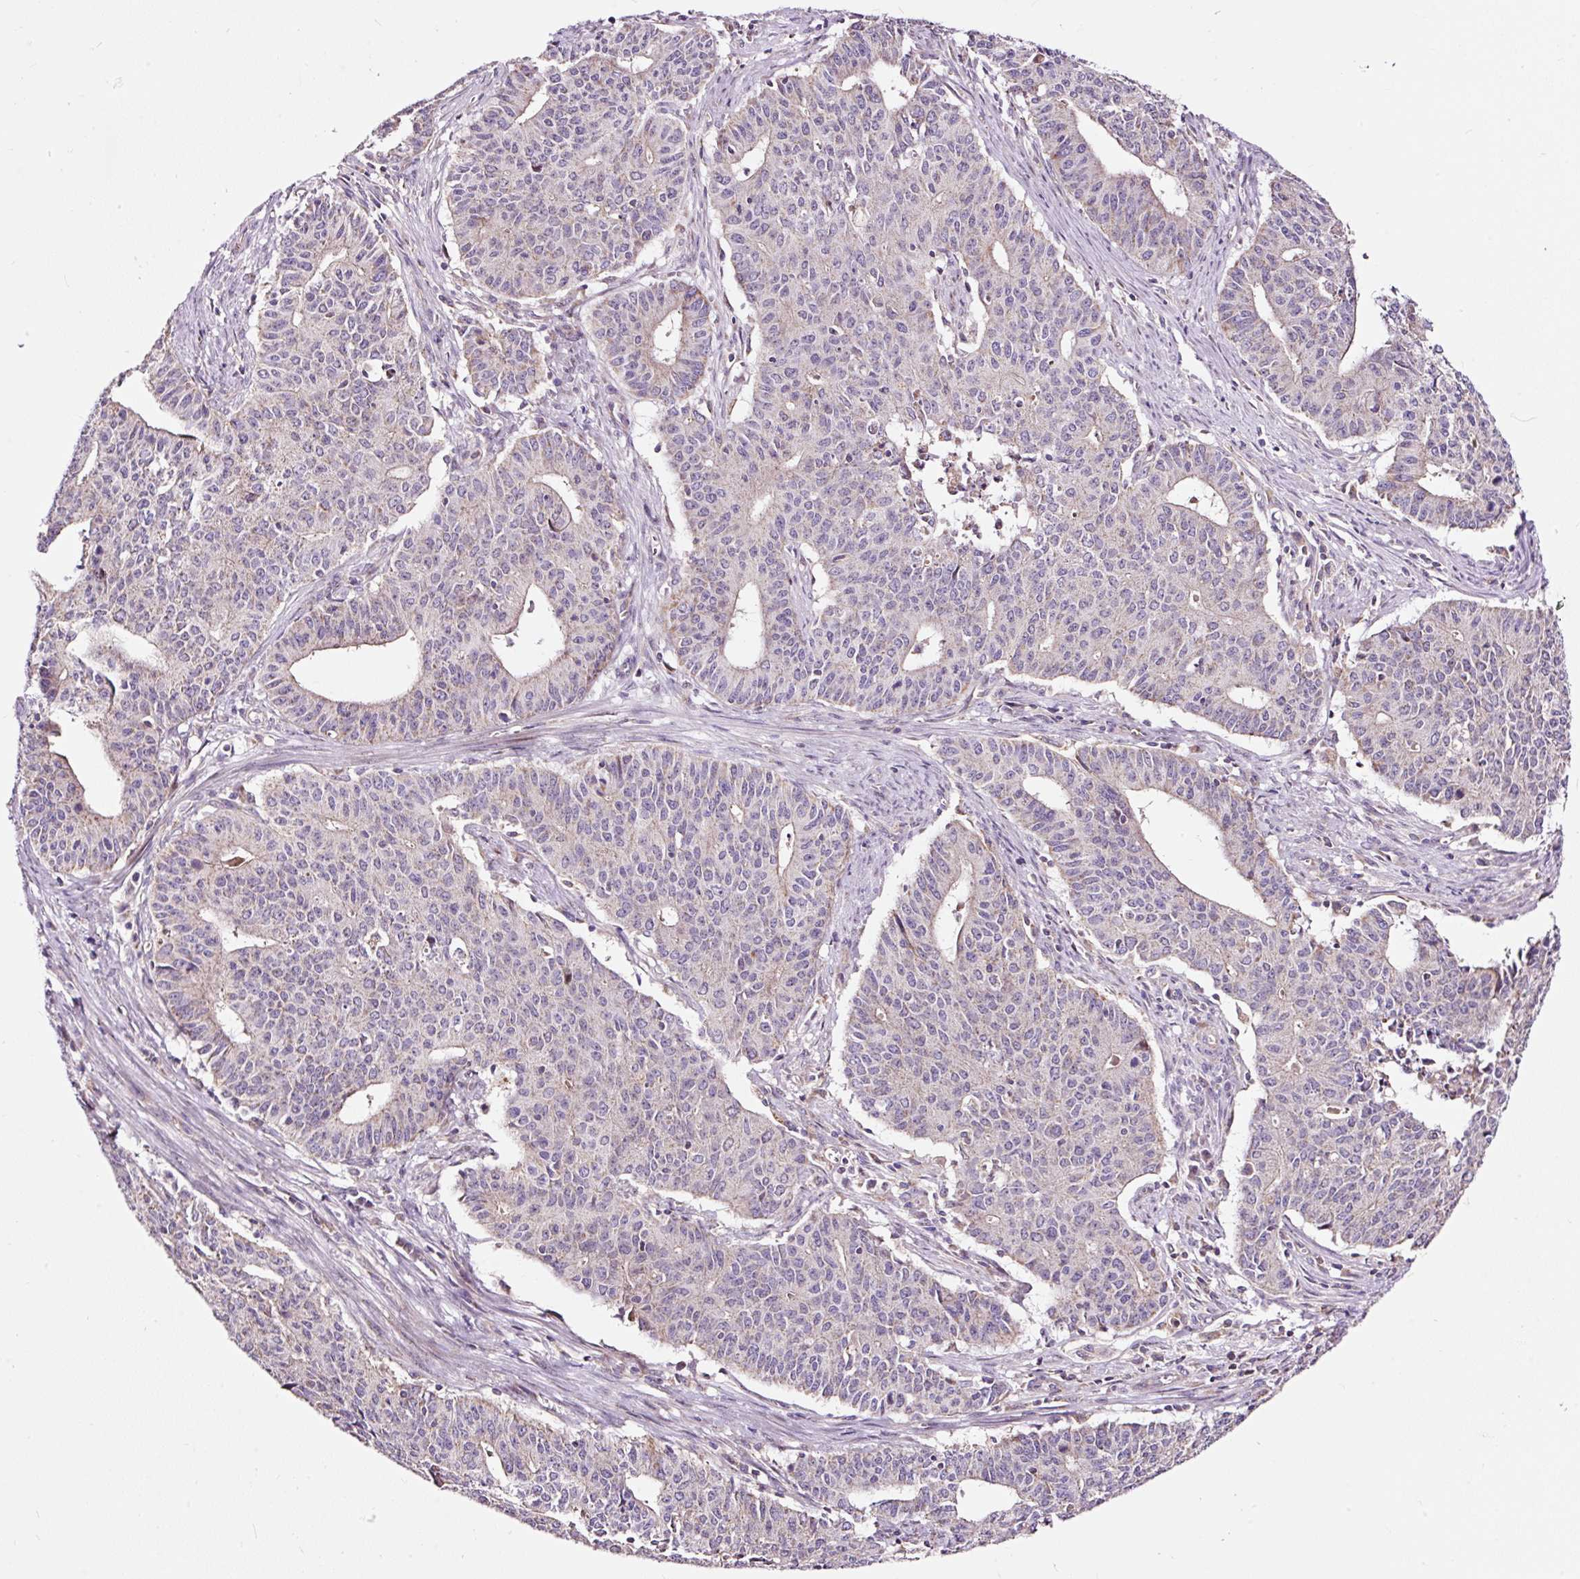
{"staining": {"intensity": "negative", "quantity": "none", "location": "none"}, "tissue": "endometrial cancer", "cell_type": "Tumor cells", "image_type": "cancer", "snomed": [{"axis": "morphology", "description": "Adenocarcinoma, NOS"}, {"axis": "topography", "description": "Endometrium"}], "caption": "High magnification brightfield microscopy of adenocarcinoma (endometrial) stained with DAB (3,3'-diaminobenzidine) (brown) and counterstained with hematoxylin (blue): tumor cells show no significant expression.", "gene": "BOLA3", "patient": {"sex": "female", "age": 59}}